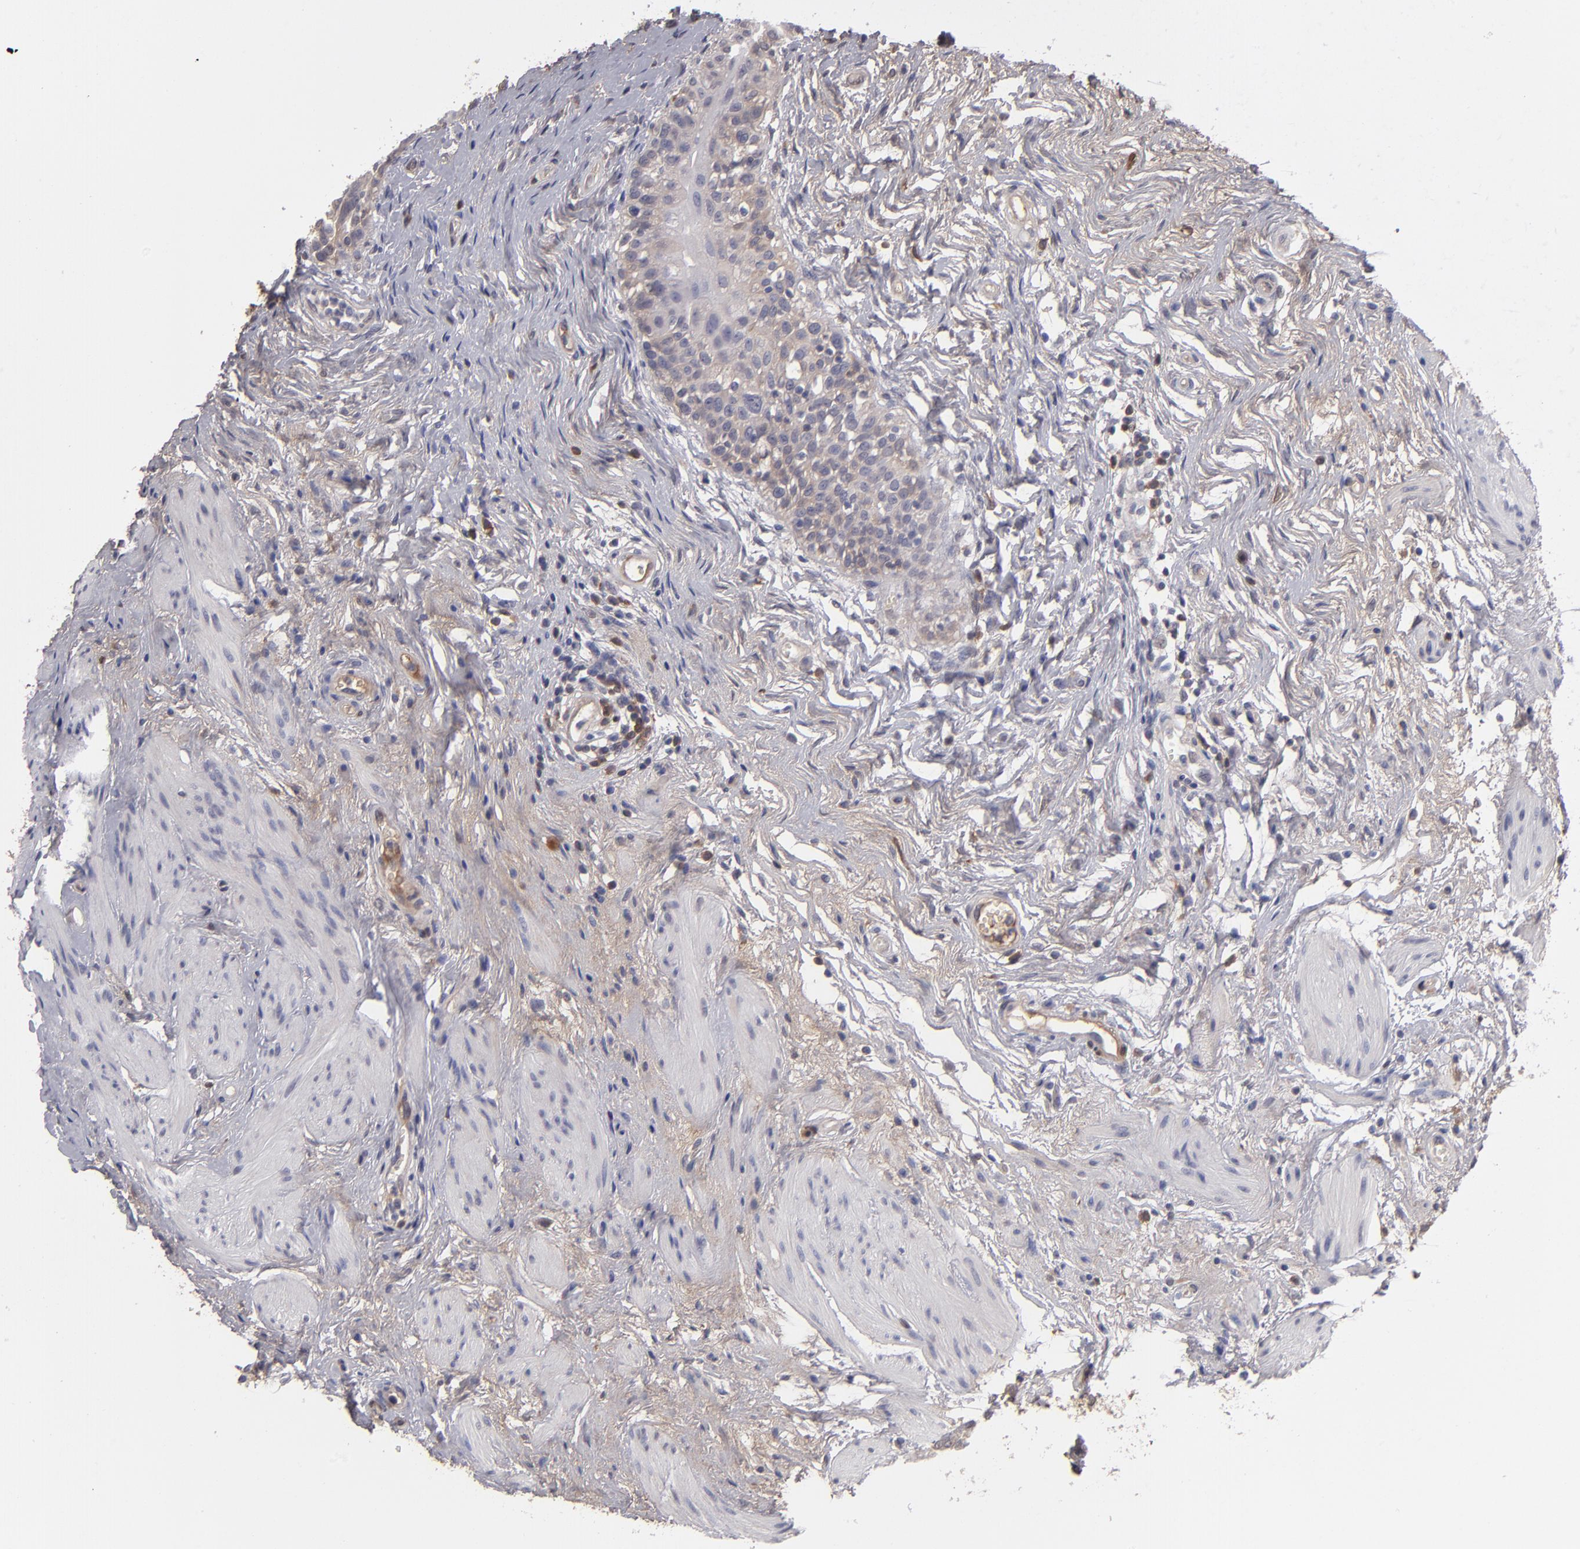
{"staining": {"intensity": "moderate", "quantity": "<25%", "location": "cytoplasmic/membranous"}, "tissue": "urinary bladder", "cell_type": "Urothelial cells", "image_type": "normal", "snomed": [{"axis": "morphology", "description": "Normal tissue, NOS"}, {"axis": "topography", "description": "Urinary bladder"}], "caption": "Urinary bladder stained with DAB (3,3'-diaminobenzidine) immunohistochemistry reveals low levels of moderate cytoplasmic/membranous positivity in approximately <25% of urothelial cells.", "gene": "ITIH4", "patient": {"sex": "female", "age": 55}}